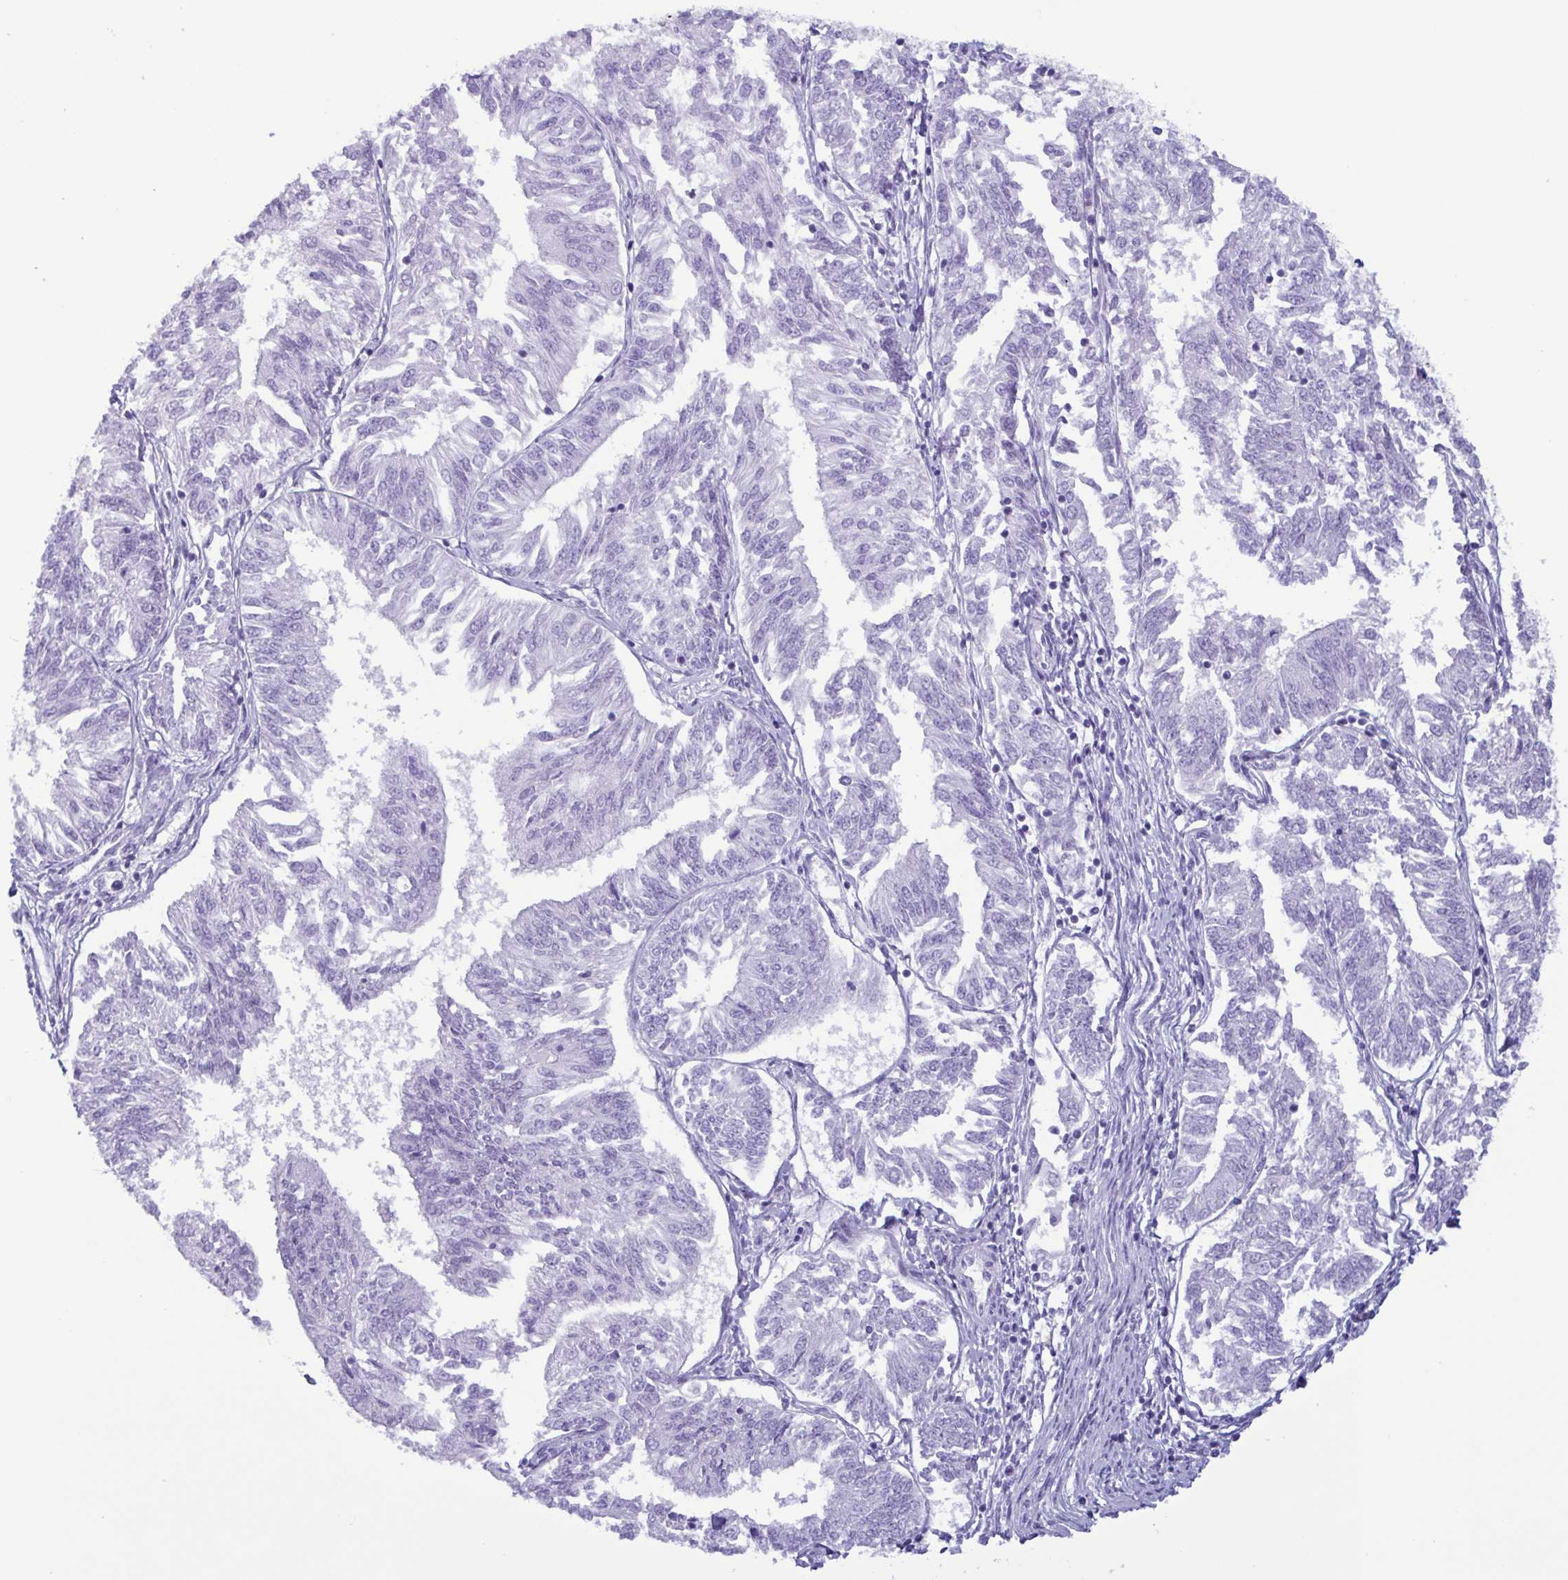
{"staining": {"intensity": "negative", "quantity": "none", "location": "none"}, "tissue": "endometrial cancer", "cell_type": "Tumor cells", "image_type": "cancer", "snomed": [{"axis": "morphology", "description": "Adenocarcinoma, NOS"}, {"axis": "topography", "description": "Endometrium"}], "caption": "An image of human endometrial adenocarcinoma is negative for staining in tumor cells.", "gene": "LTF", "patient": {"sex": "female", "age": 58}}